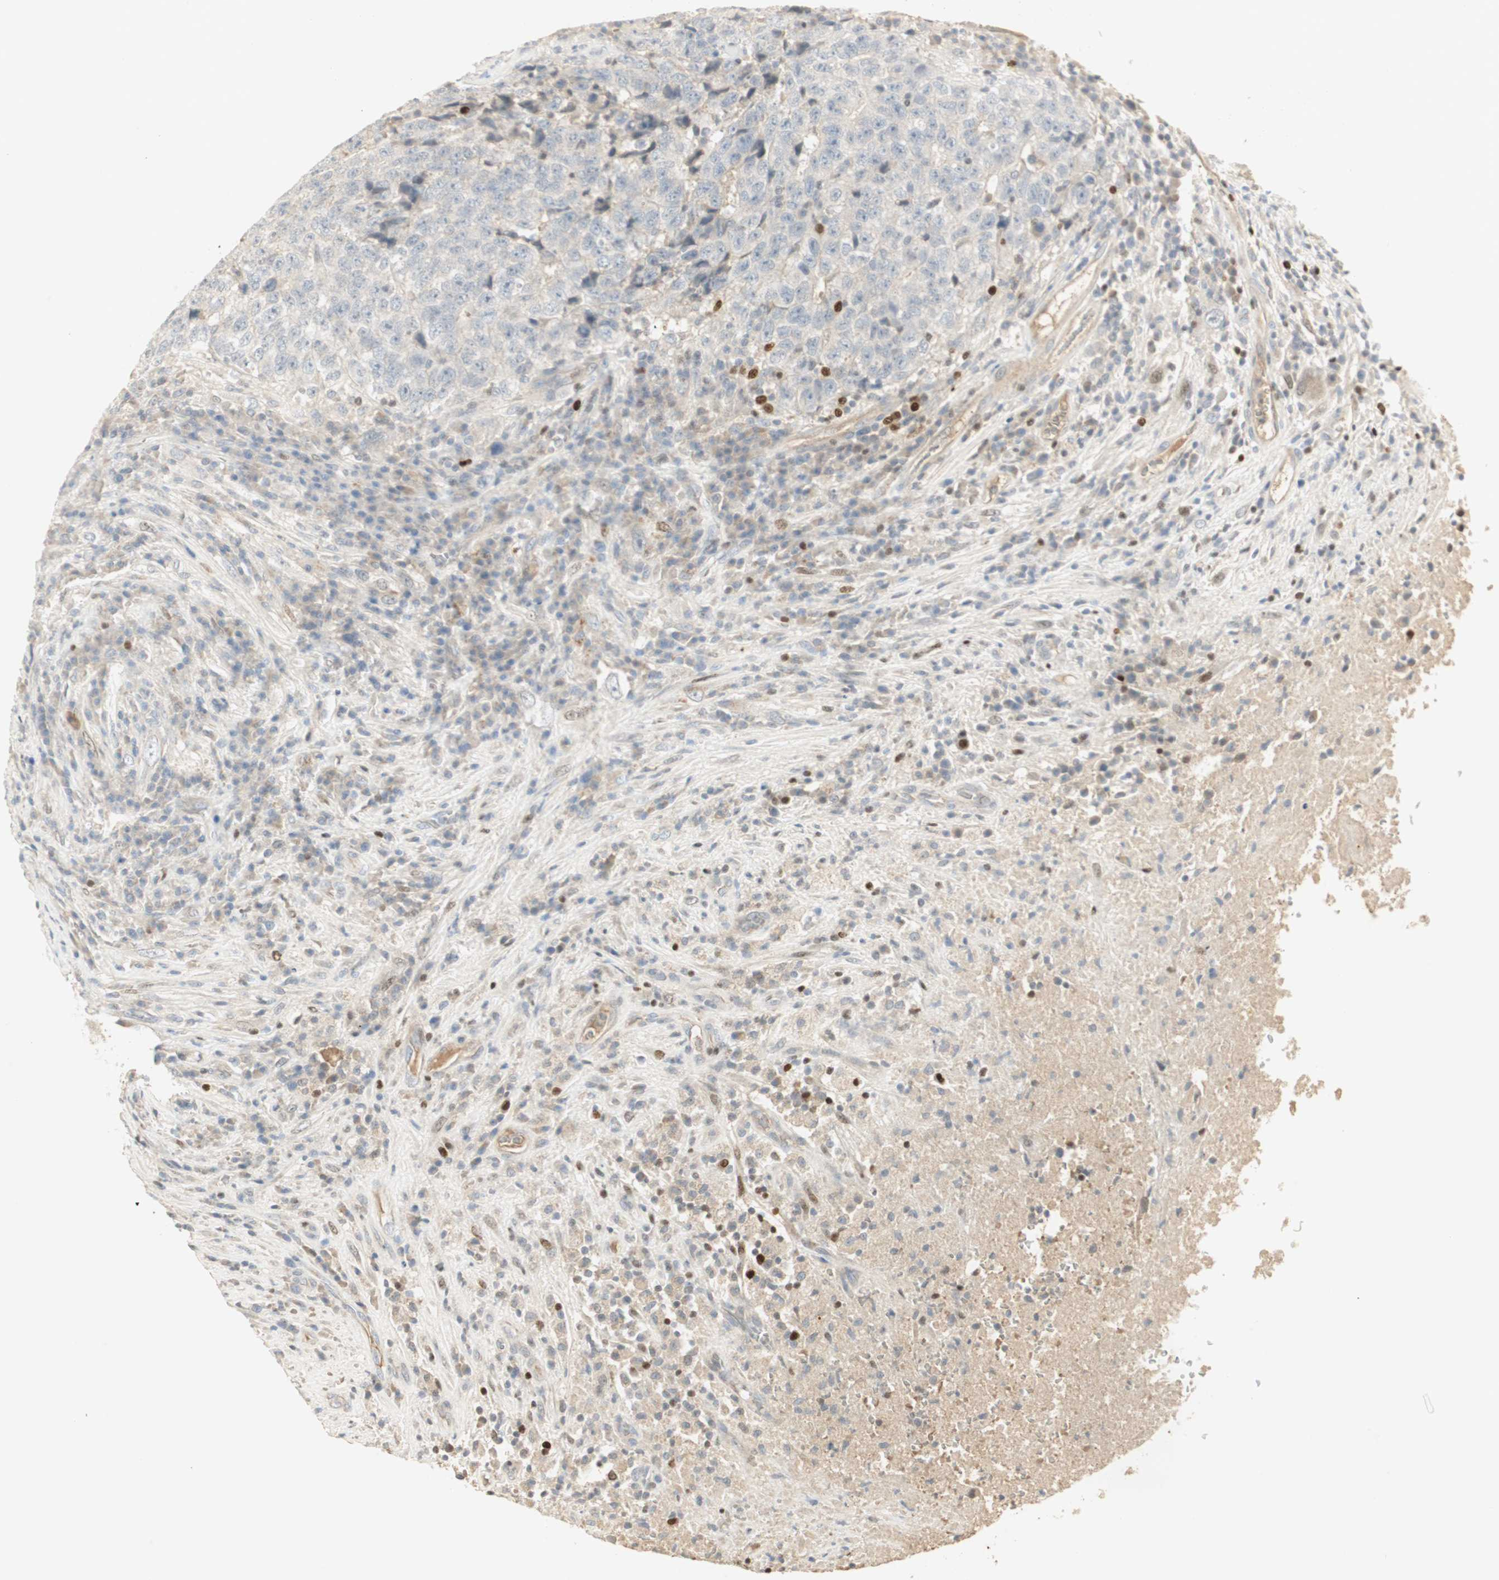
{"staining": {"intensity": "negative", "quantity": "none", "location": "none"}, "tissue": "testis cancer", "cell_type": "Tumor cells", "image_type": "cancer", "snomed": [{"axis": "morphology", "description": "Necrosis, NOS"}, {"axis": "morphology", "description": "Carcinoma, Embryonal, NOS"}, {"axis": "topography", "description": "Testis"}], "caption": "This photomicrograph is of testis cancer (embryonal carcinoma) stained with immunohistochemistry (IHC) to label a protein in brown with the nuclei are counter-stained blue. There is no positivity in tumor cells.", "gene": "RUNX2", "patient": {"sex": "male", "age": 19}}